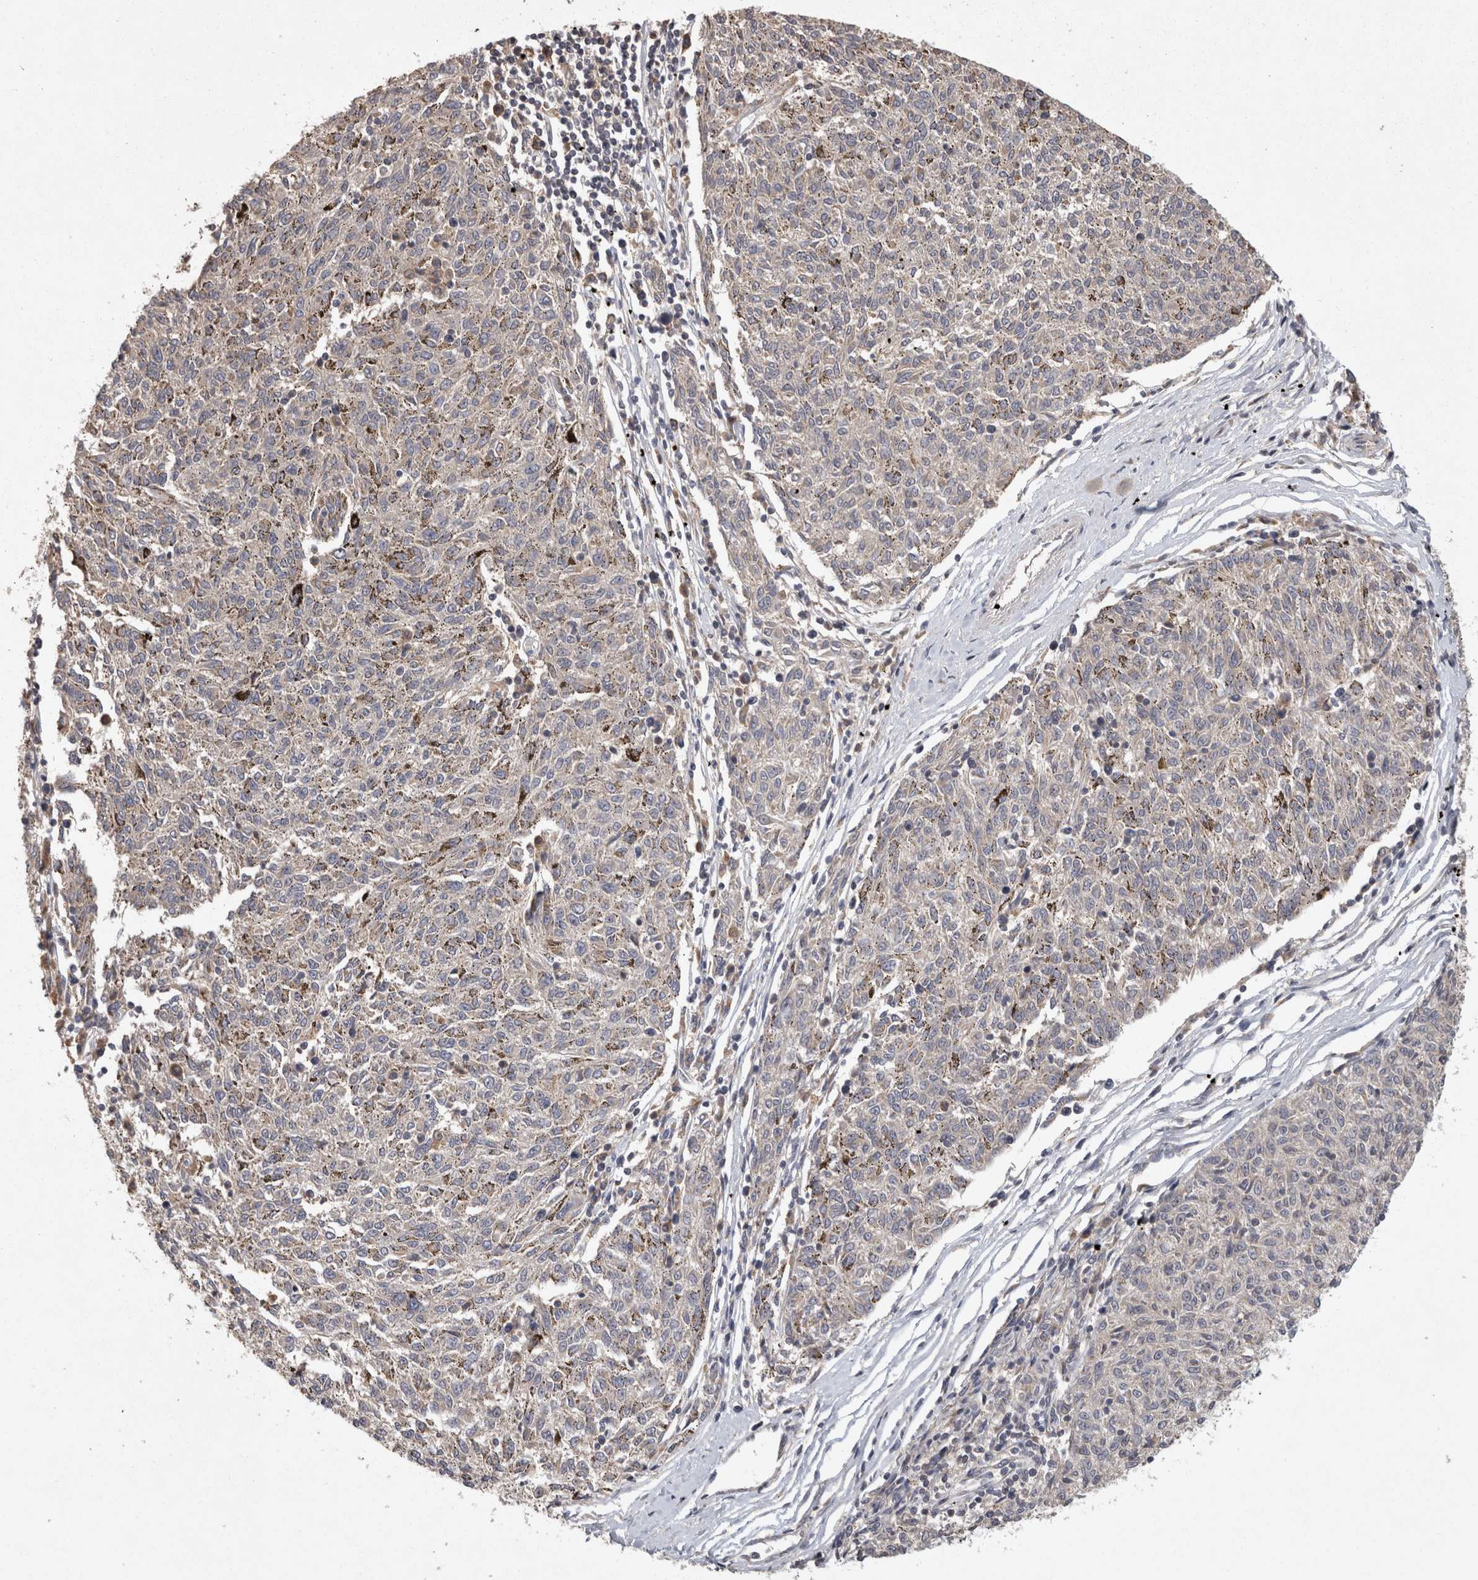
{"staining": {"intensity": "weak", "quantity": "<25%", "location": "cytoplasmic/membranous"}, "tissue": "melanoma", "cell_type": "Tumor cells", "image_type": "cancer", "snomed": [{"axis": "morphology", "description": "Malignant melanoma, NOS"}, {"axis": "topography", "description": "Skin"}], "caption": "A high-resolution histopathology image shows immunohistochemistry (IHC) staining of melanoma, which displays no significant expression in tumor cells. The staining was performed using DAB to visualize the protein expression in brown, while the nuclei were stained in blue with hematoxylin (Magnification: 20x).", "gene": "ACAT2", "patient": {"sex": "female", "age": 72}}